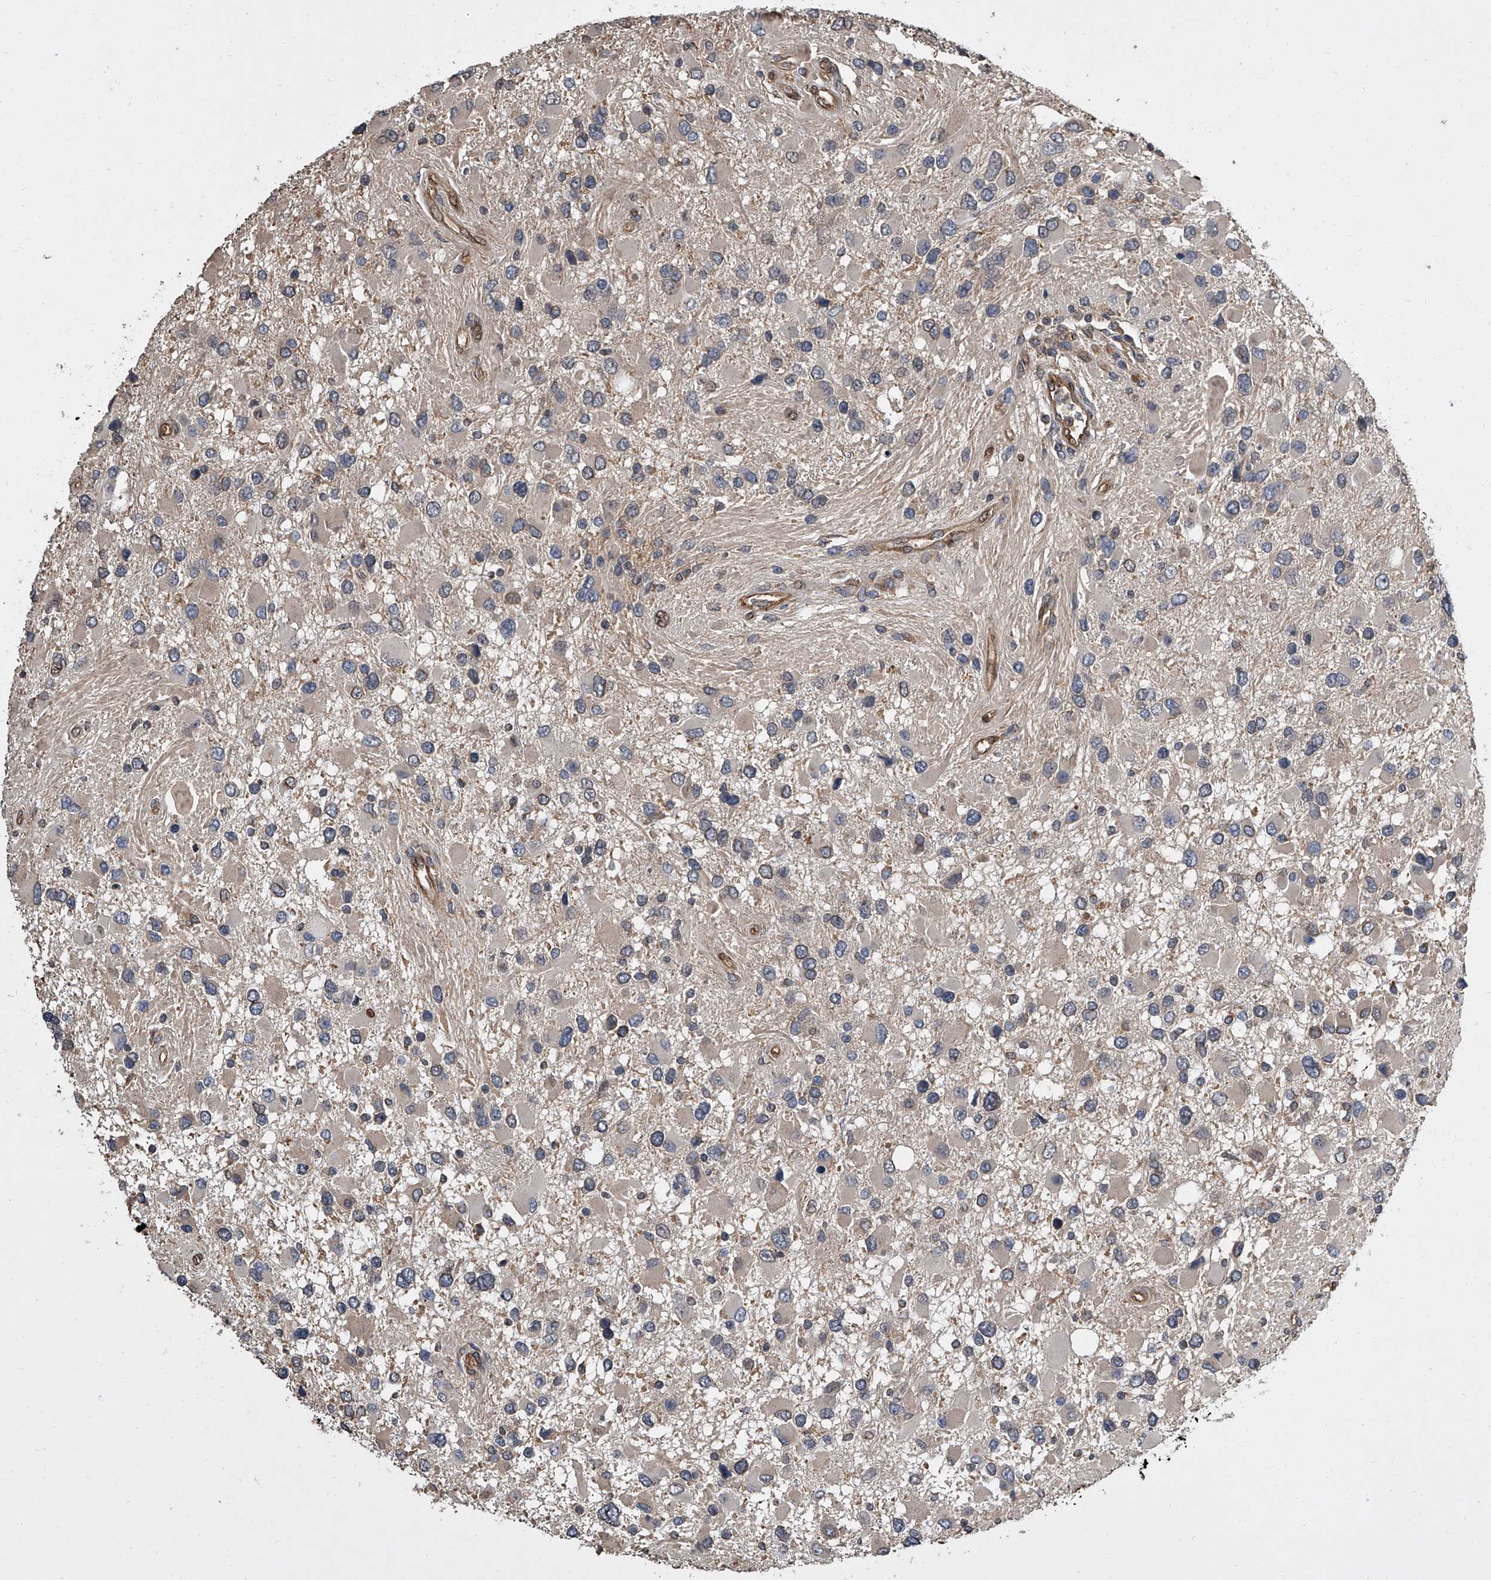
{"staining": {"intensity": "negative", "quantity": "none", "location": "none"}, "tissue": "glioma", "cell_type": "Tumor cells", "image_type": "cancer", "snomed": [{"axis": "morphology", "description": "Glioma, malignant, High grade"}, {"axis": "topography", "description": "Brain"}], "caption": "Protein analysis of malignant high-grade glioma displays no significant expression in tumor cells. (DAB (3,3'-diaminobenzidine) immunohistochemistry with hematoxylin counter stain).", "gene": "LRRC8C", "patient": {"sex": "male", "age": 53}}